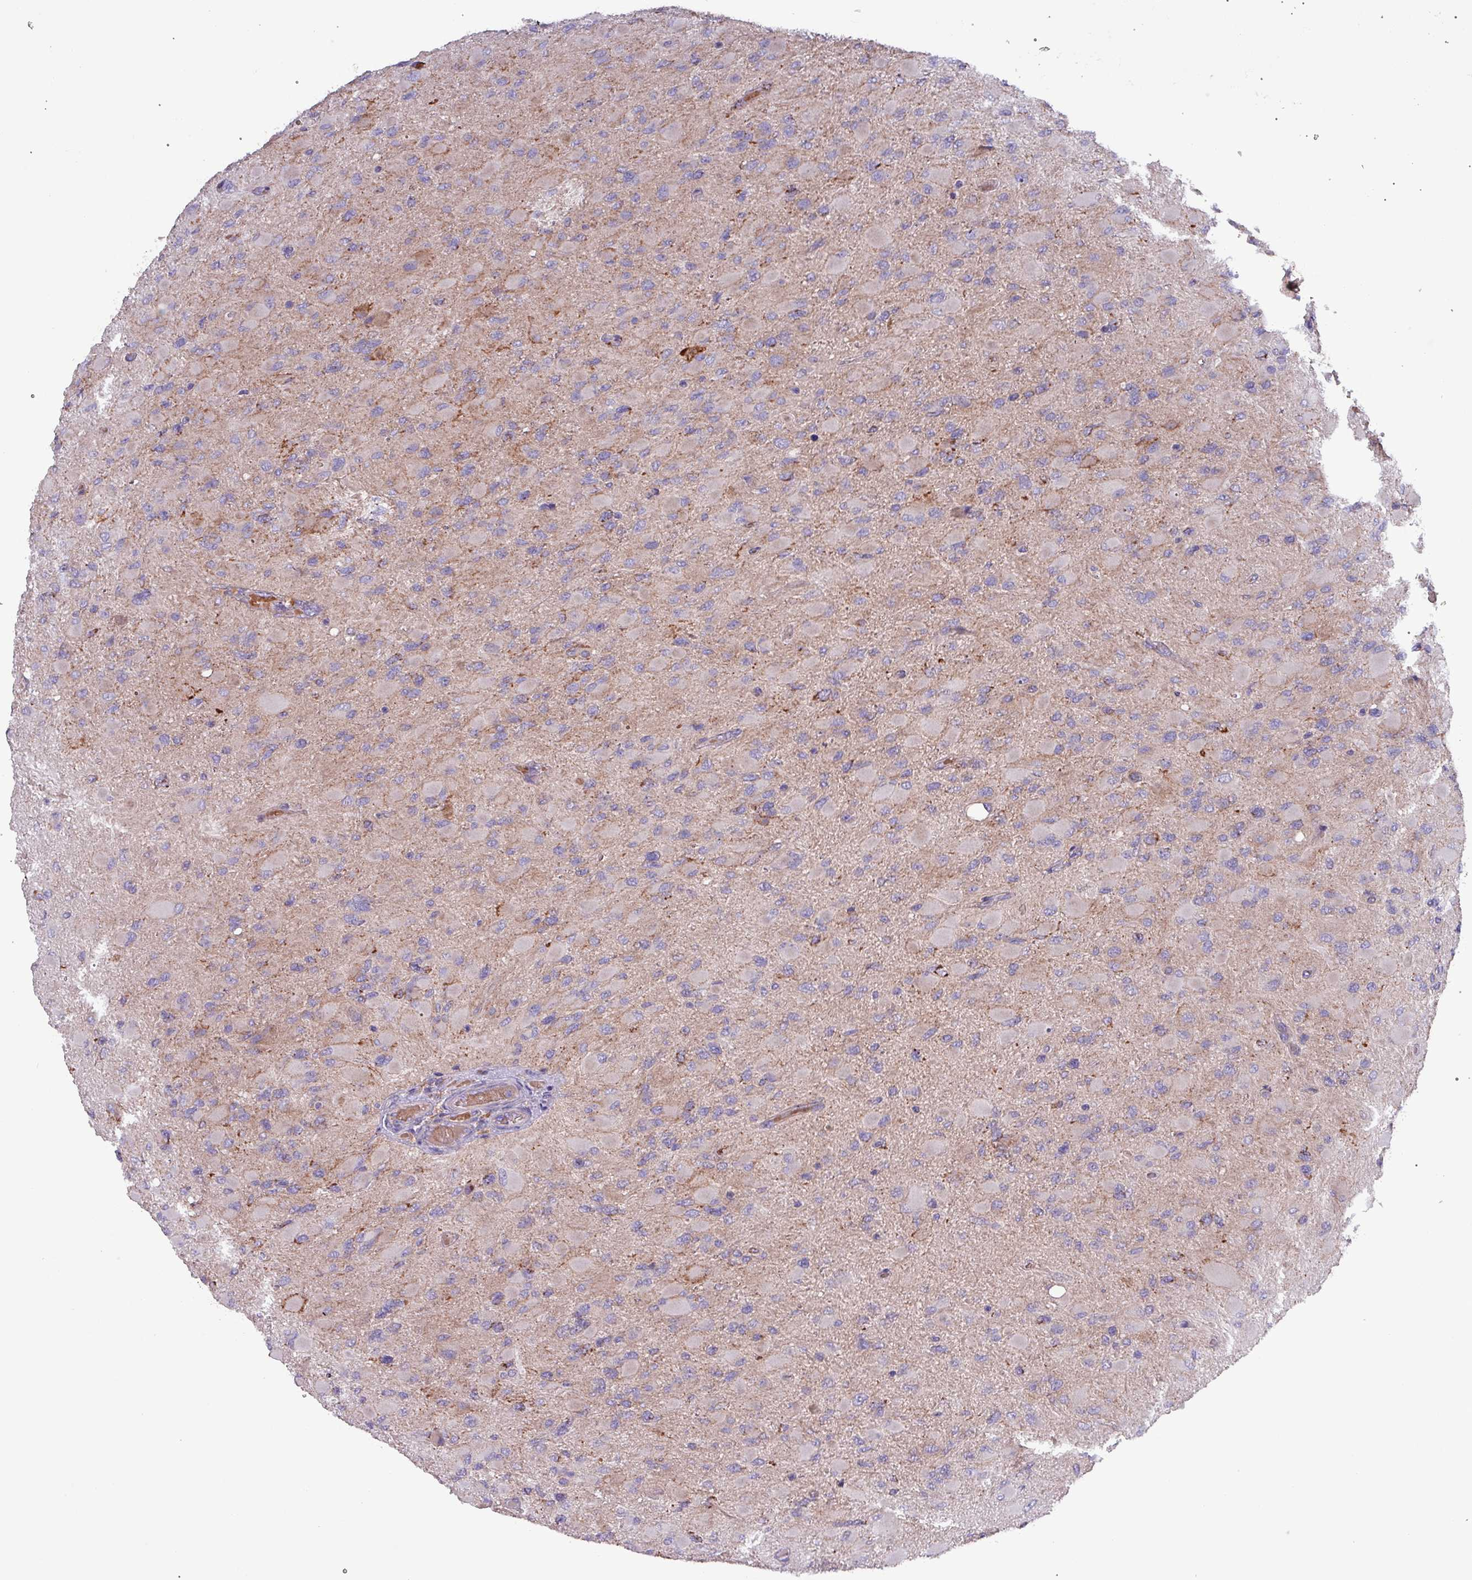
{"staining": {"intensity": "negative", "quantity": "none", "location": "none"}, "tissue": "glioma", "cell_type": "Tumor cells", "image_type": "cancer", "snomed": [{"axis": "morphology", "description": "Glioma, malignant, High grade"}, {"axis": "topography", "description": "Cerebral cortex"}], "caption": "Tumor cells are negative for brown protein staining in glioma. The staining was performed using DAB (3,3'-diaminobenzidine) to visualize the protein expression in brown, while the nuclei were stained in blue with hematoxylin (Magnification: 20x).", "gene": "ZNF322", "patient": {"sex": "female", "age": 36}}